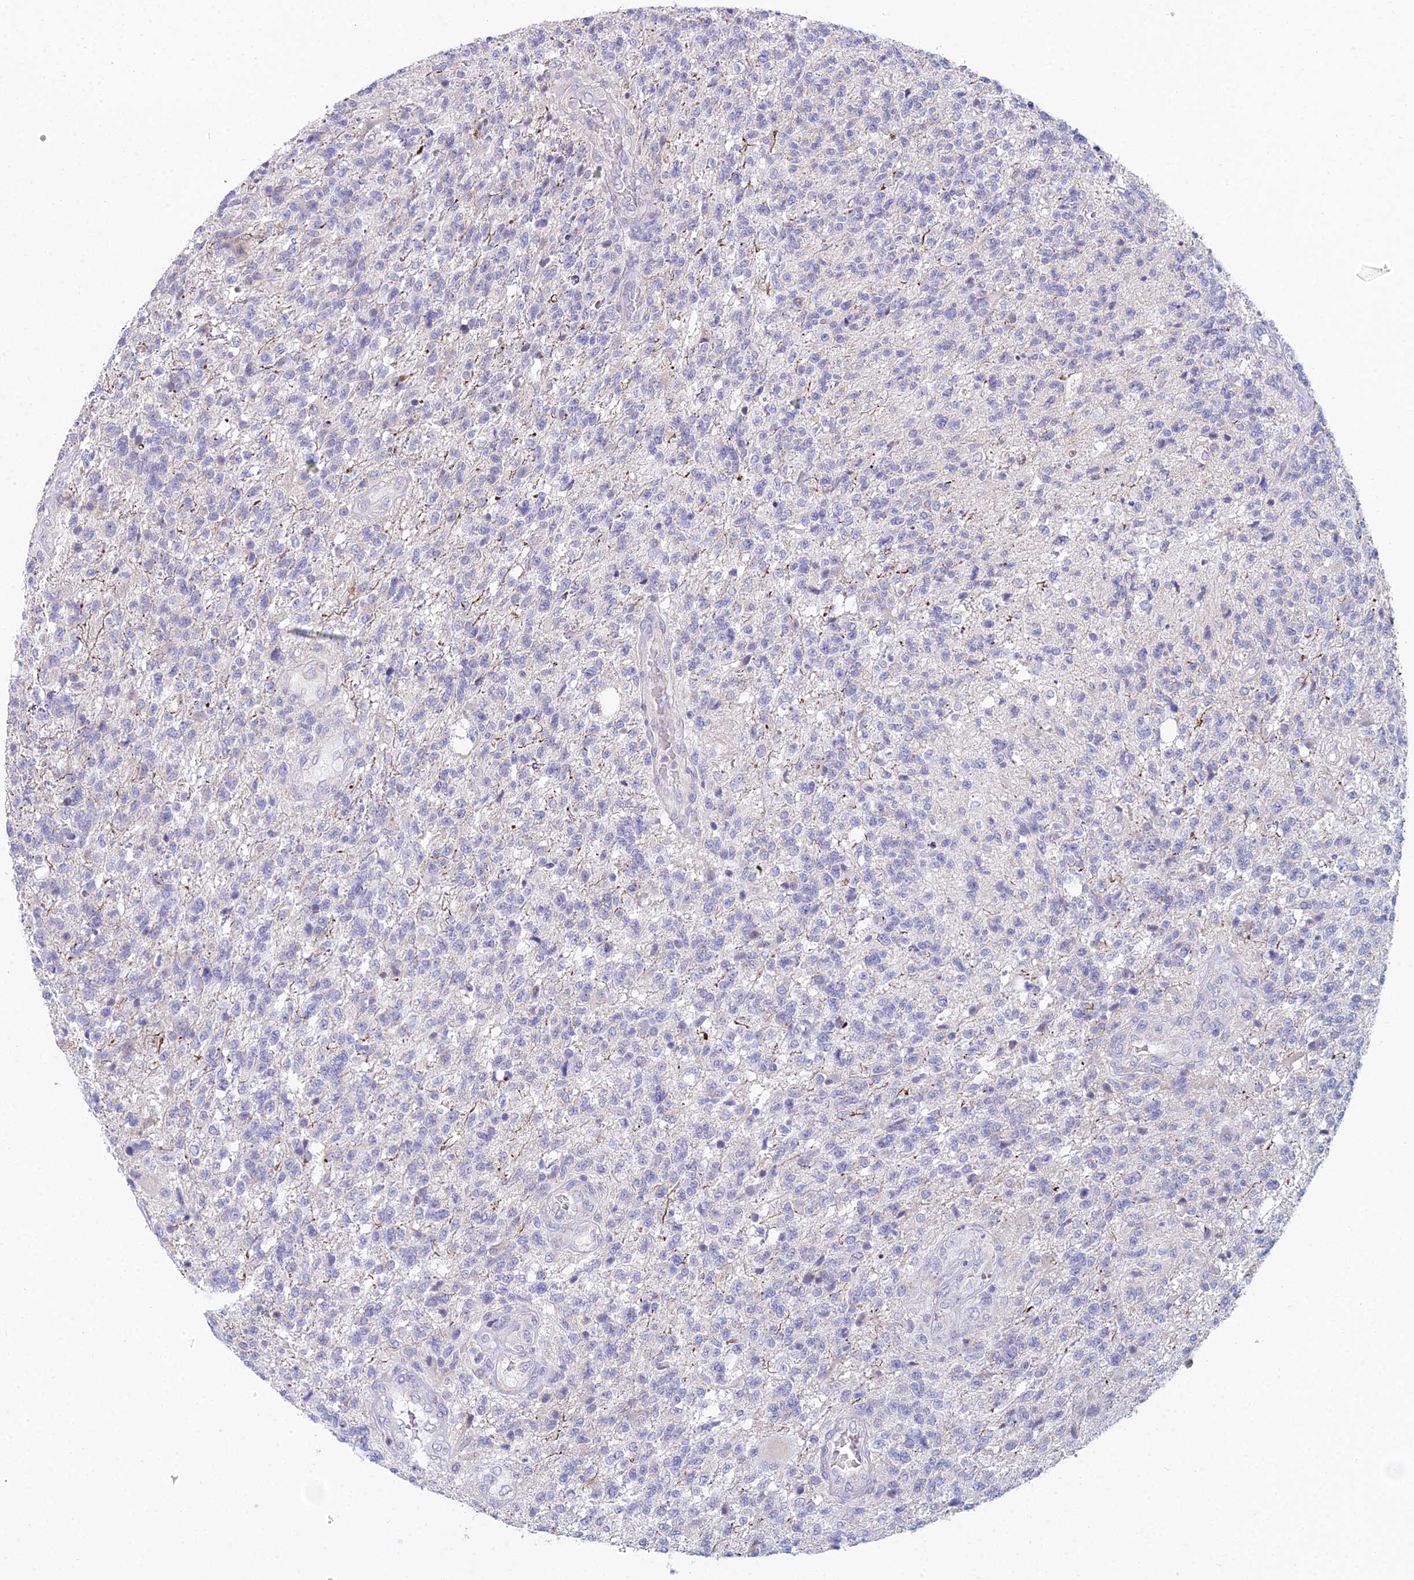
{"staining": {"intensity": "negative", "quantity": "none", "location": "none"}, "tissue": "glioma", "cell_type": "Tumor cells", "image_type": "cancer", "snomed": [{"axis": "morphology", "description": "Glioma, malignant, High grade"}, {"axis": "topography", "description": "Brain"}], "caption": "Tumor cells show no significant staining in glioma.", "gene": "CFAP206", "patient": {"sex": "male", "age": 56}}